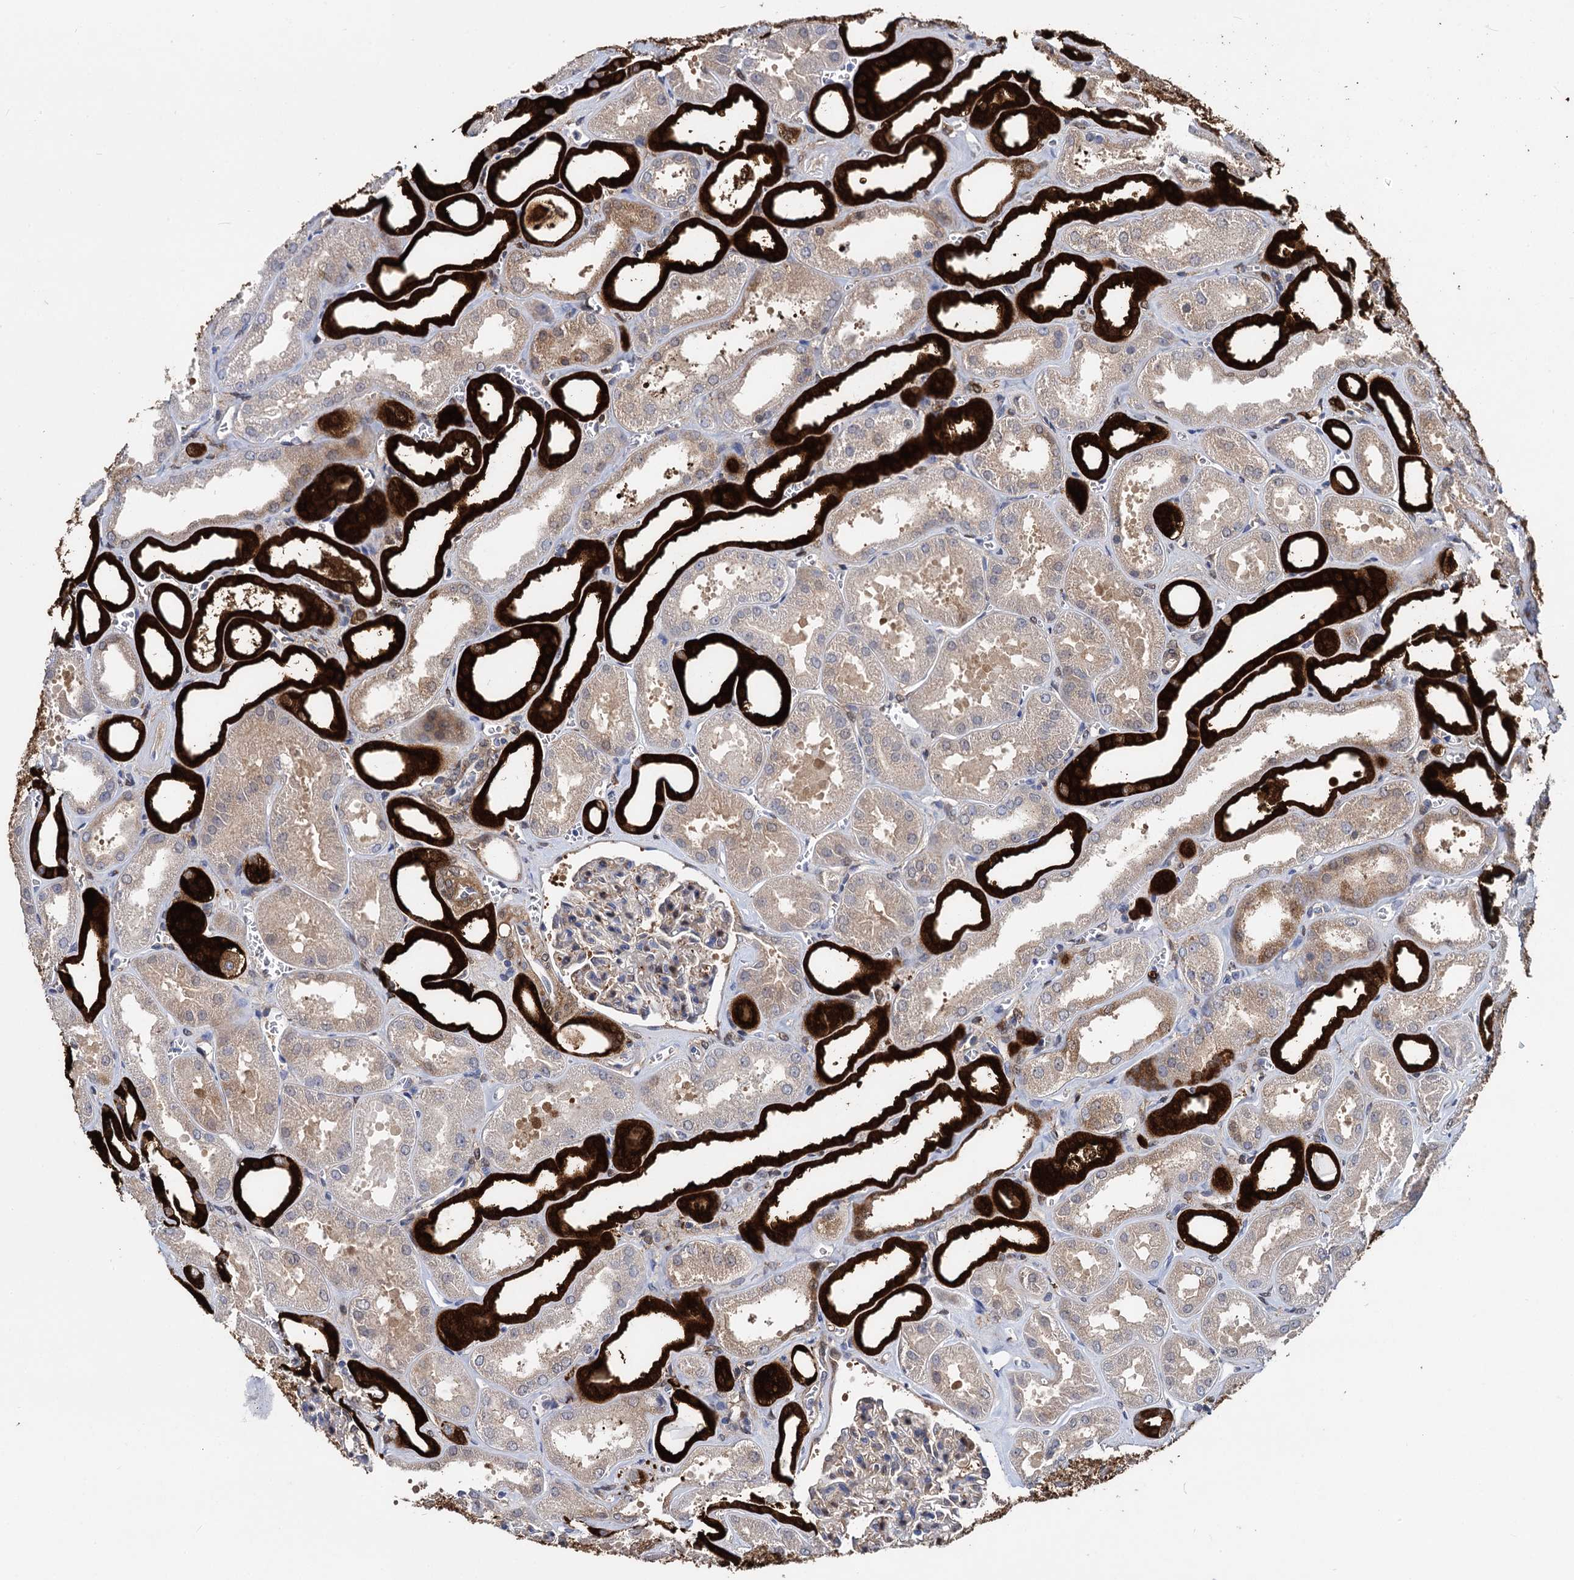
{"staining": {"intensity": "moderate", "quantity": "25%-75%", "location": "cytoplasmic/membranous"}, "tissue": "kidney", "cell_type": "Cells in glomeruli", "image_type": "normal", "snomed": [{"axis": "morphology", "description": "Normal tissue, NOS"}, {"axis": "morphology", "description": "Adenocarcinoma, NOS"}, {"axis": "topography", "description": "Kidney"}], "caption": "DAB (3,3'-diaminobenzidine) immunohistochemical staining of normal kidney reveals moderate cytoplasmic/membranous protein positivity in about 25%-75% of cells in glomeruli.", "gene": "GSTM3", "patient": {"sex": "female", "age": 68}}